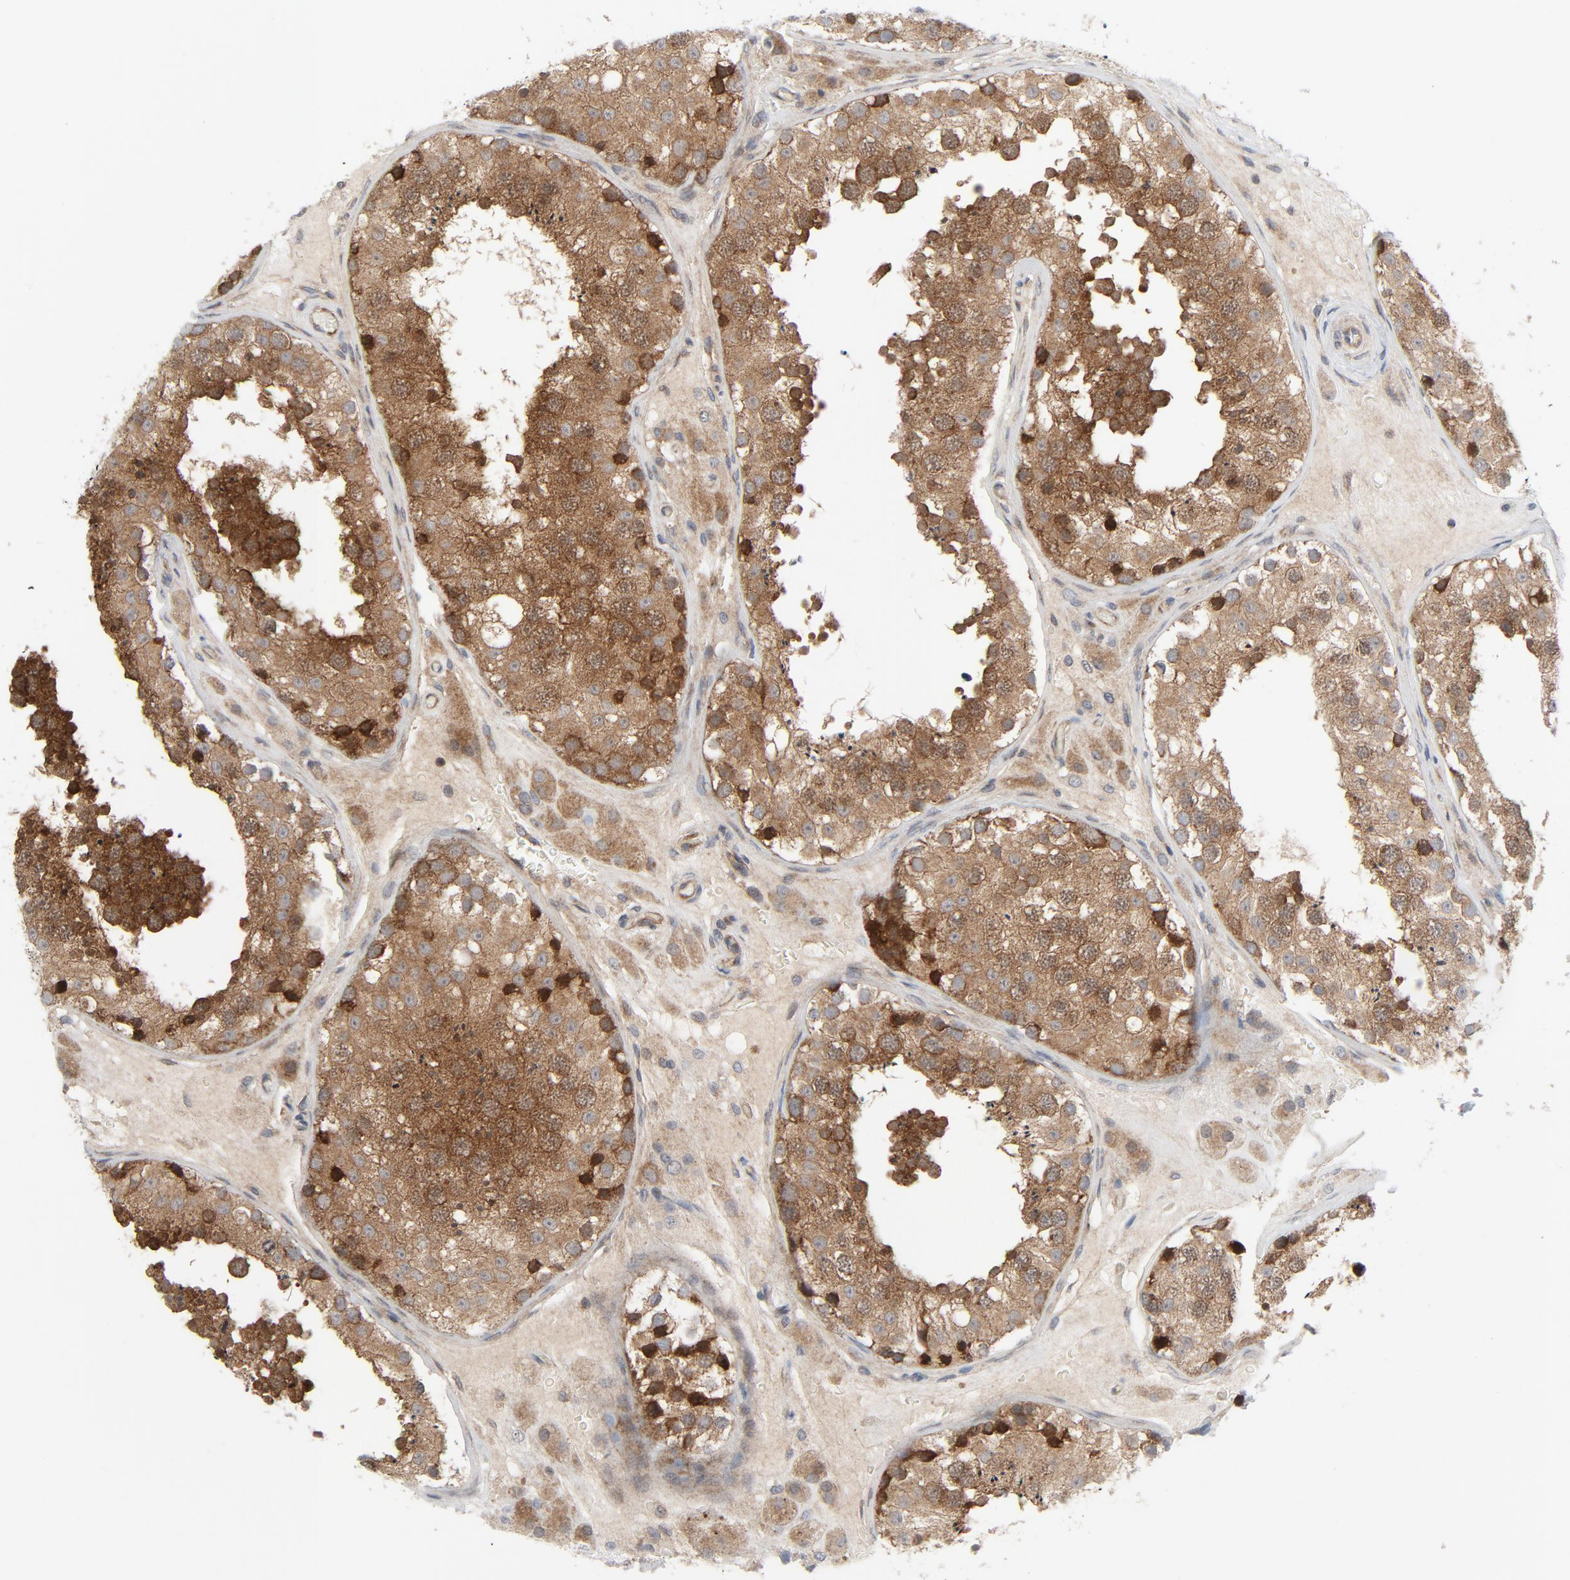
{"staining": {"intensity": "strong", "quantity": ">75%", "location": "cytoplasmic/membranous"}, "tissue": "testis", "cell_type": "Cells in seminiferous ducts", "image_type": "normal", "snomed": [{"axis": "morphology", "description": "Normal tissue, NOS"}, {"axis": "topography", "description": "Testis"}], "caption": "A high-resolution micrograph shows immunohistochemistry (IHC) staining of benign testis, which demonstrates strong cytoplasmic/membranous staining in about >75% of cells in seminiferous ducts.", "gene": "TSG101", "patient": {"sex": "male", "age": 26}}